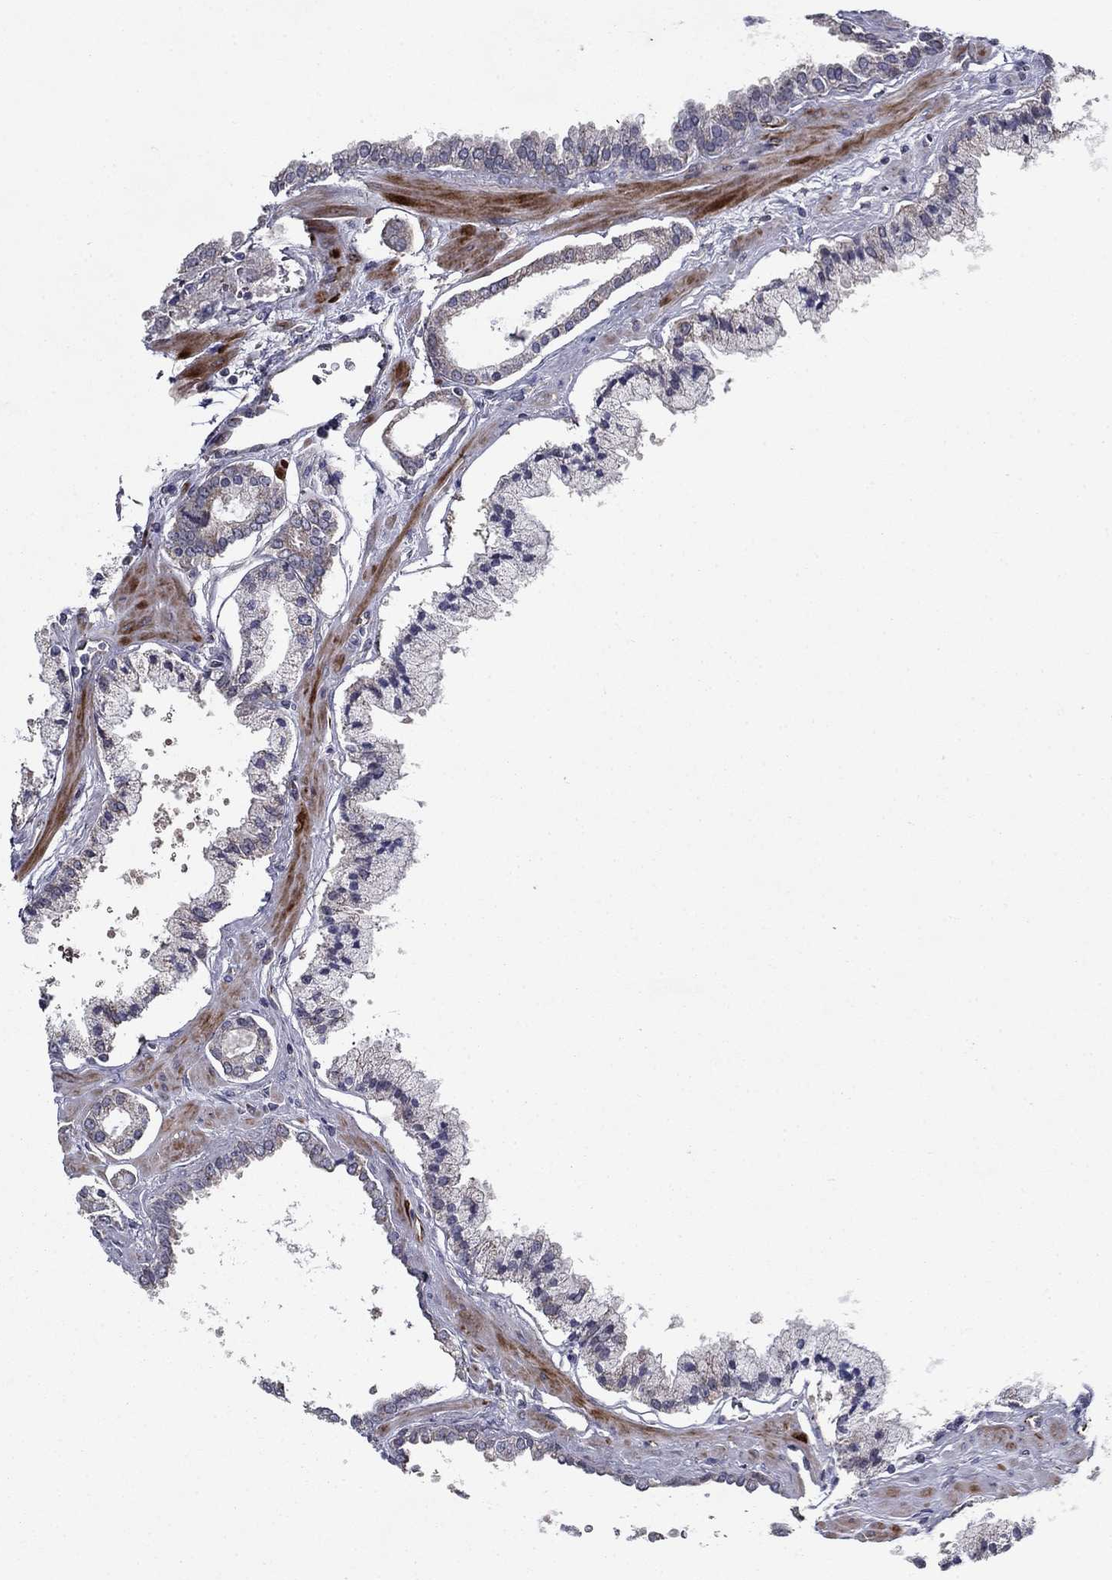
{"staining": {"intensity": "weak", "quantity": "<25%", "location": "cytoplasmic/membranous"}, "tissue": "prostate cancer", "cell_type": "Tumor cells", "image_type": "cancer", "snomed": [{"axis": "morphology", "description": "Adenocarcinoma, NOS"}, {"axis": "topography", "description": "Prostate"}], "caption": "Immunohistochemistry (IHC) micrograph of human adenocarcinoma (prostate) stained for a protein (brown), which exhibits no staining in tumor cells.", "gene": "LACTB2", "patient": {"sex": "male", "age": 63}}